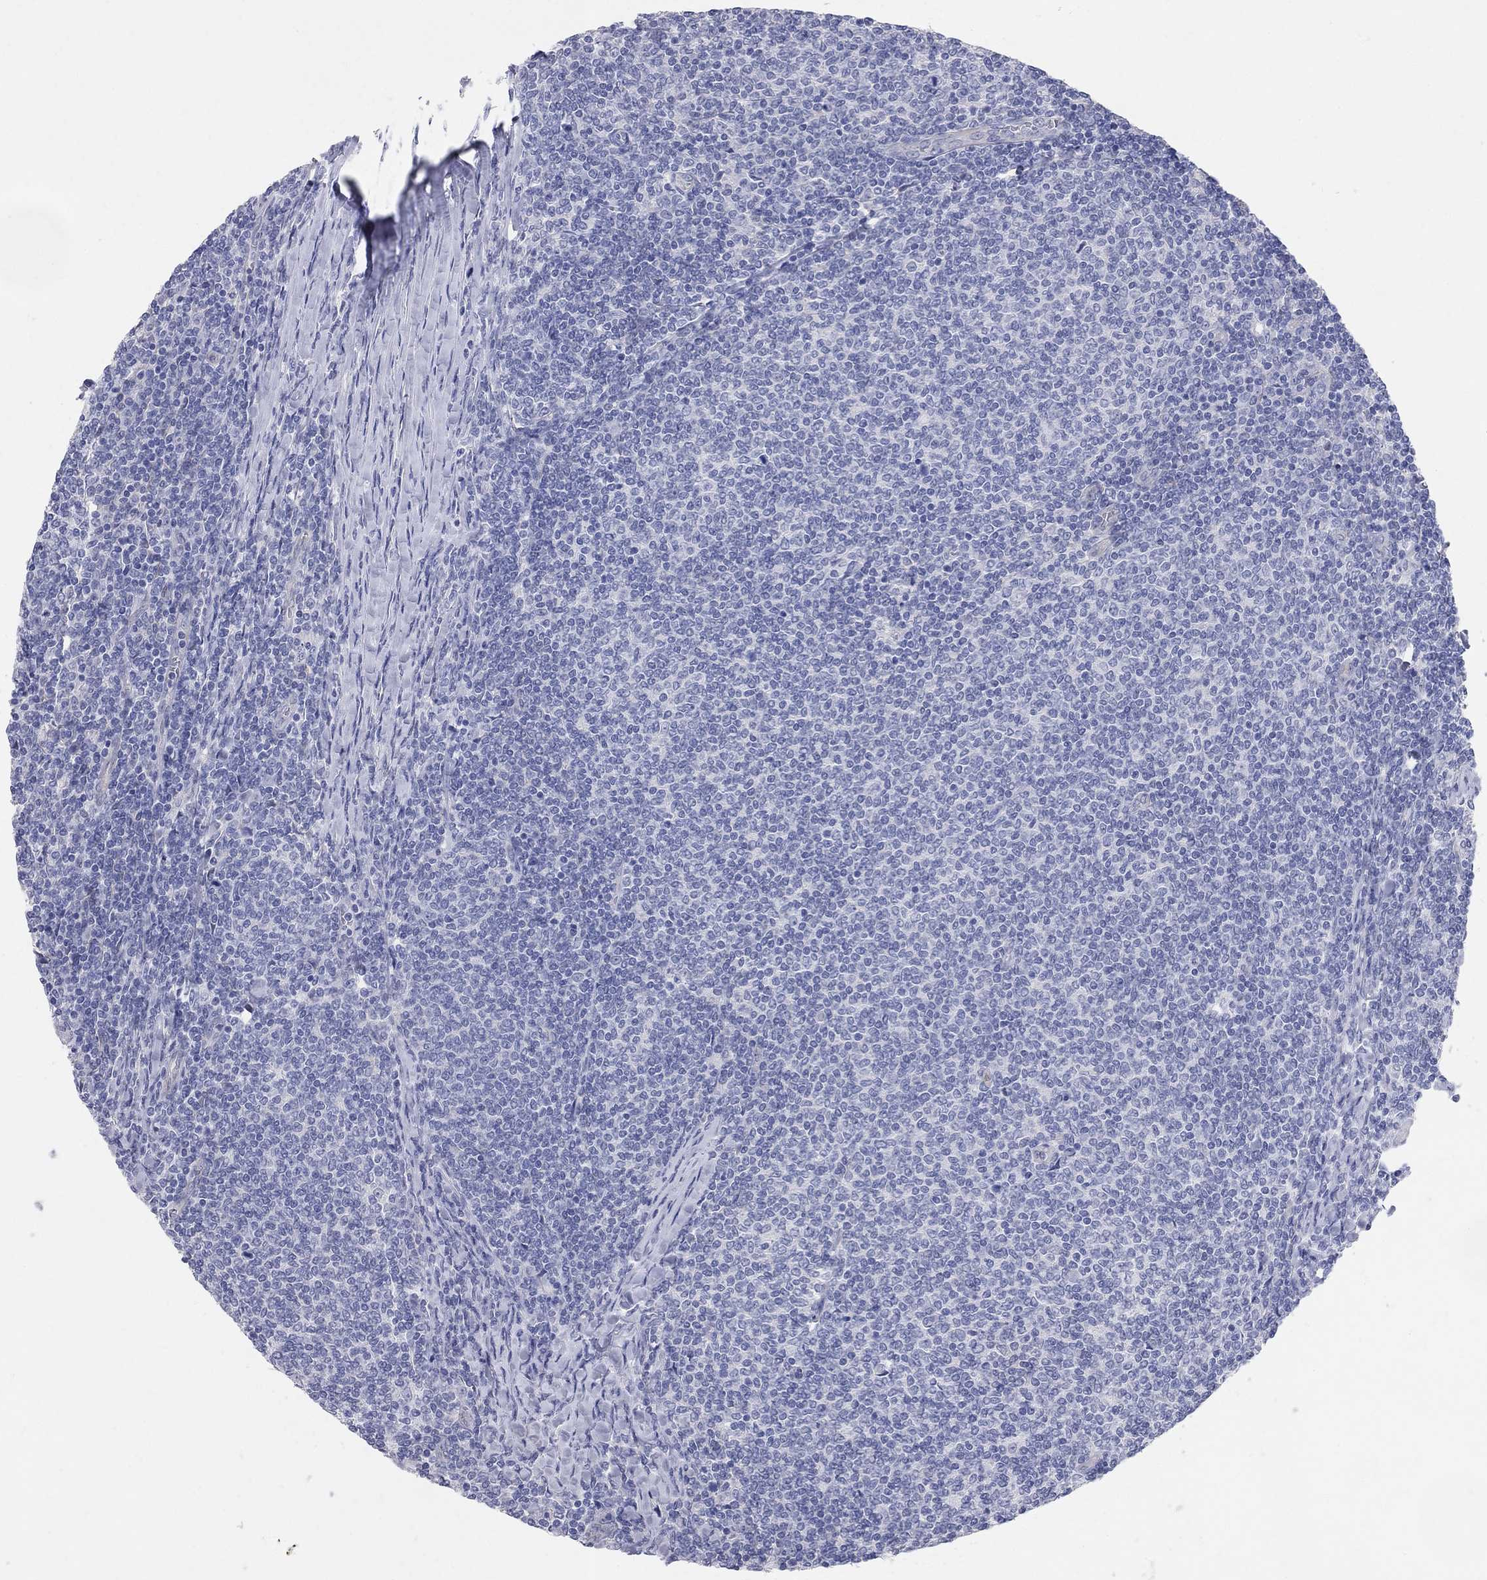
{"staining": {"intensity": "negative", "quantity": "none", "location": "none"}, "tissue": "lymphoma", "cell_type": "Tumor cells", "image_type": "cancer", "snomed": [{"axis": "morphology", "description": "Malignant lymphoma, non-Hodgkin's type, Low grade"}, {"axis": "topography", "description": "Lymph node"}], "caption": "Immunohistochemistry micrograph of neoplastic tissue: human lymphoma stained with DAB (3,3'-diaminobenzidine) demonstrates no significant protein positivity in tumor cells.", "gene": "AOX1", "patient": {"sex": "male", "age": 52}}